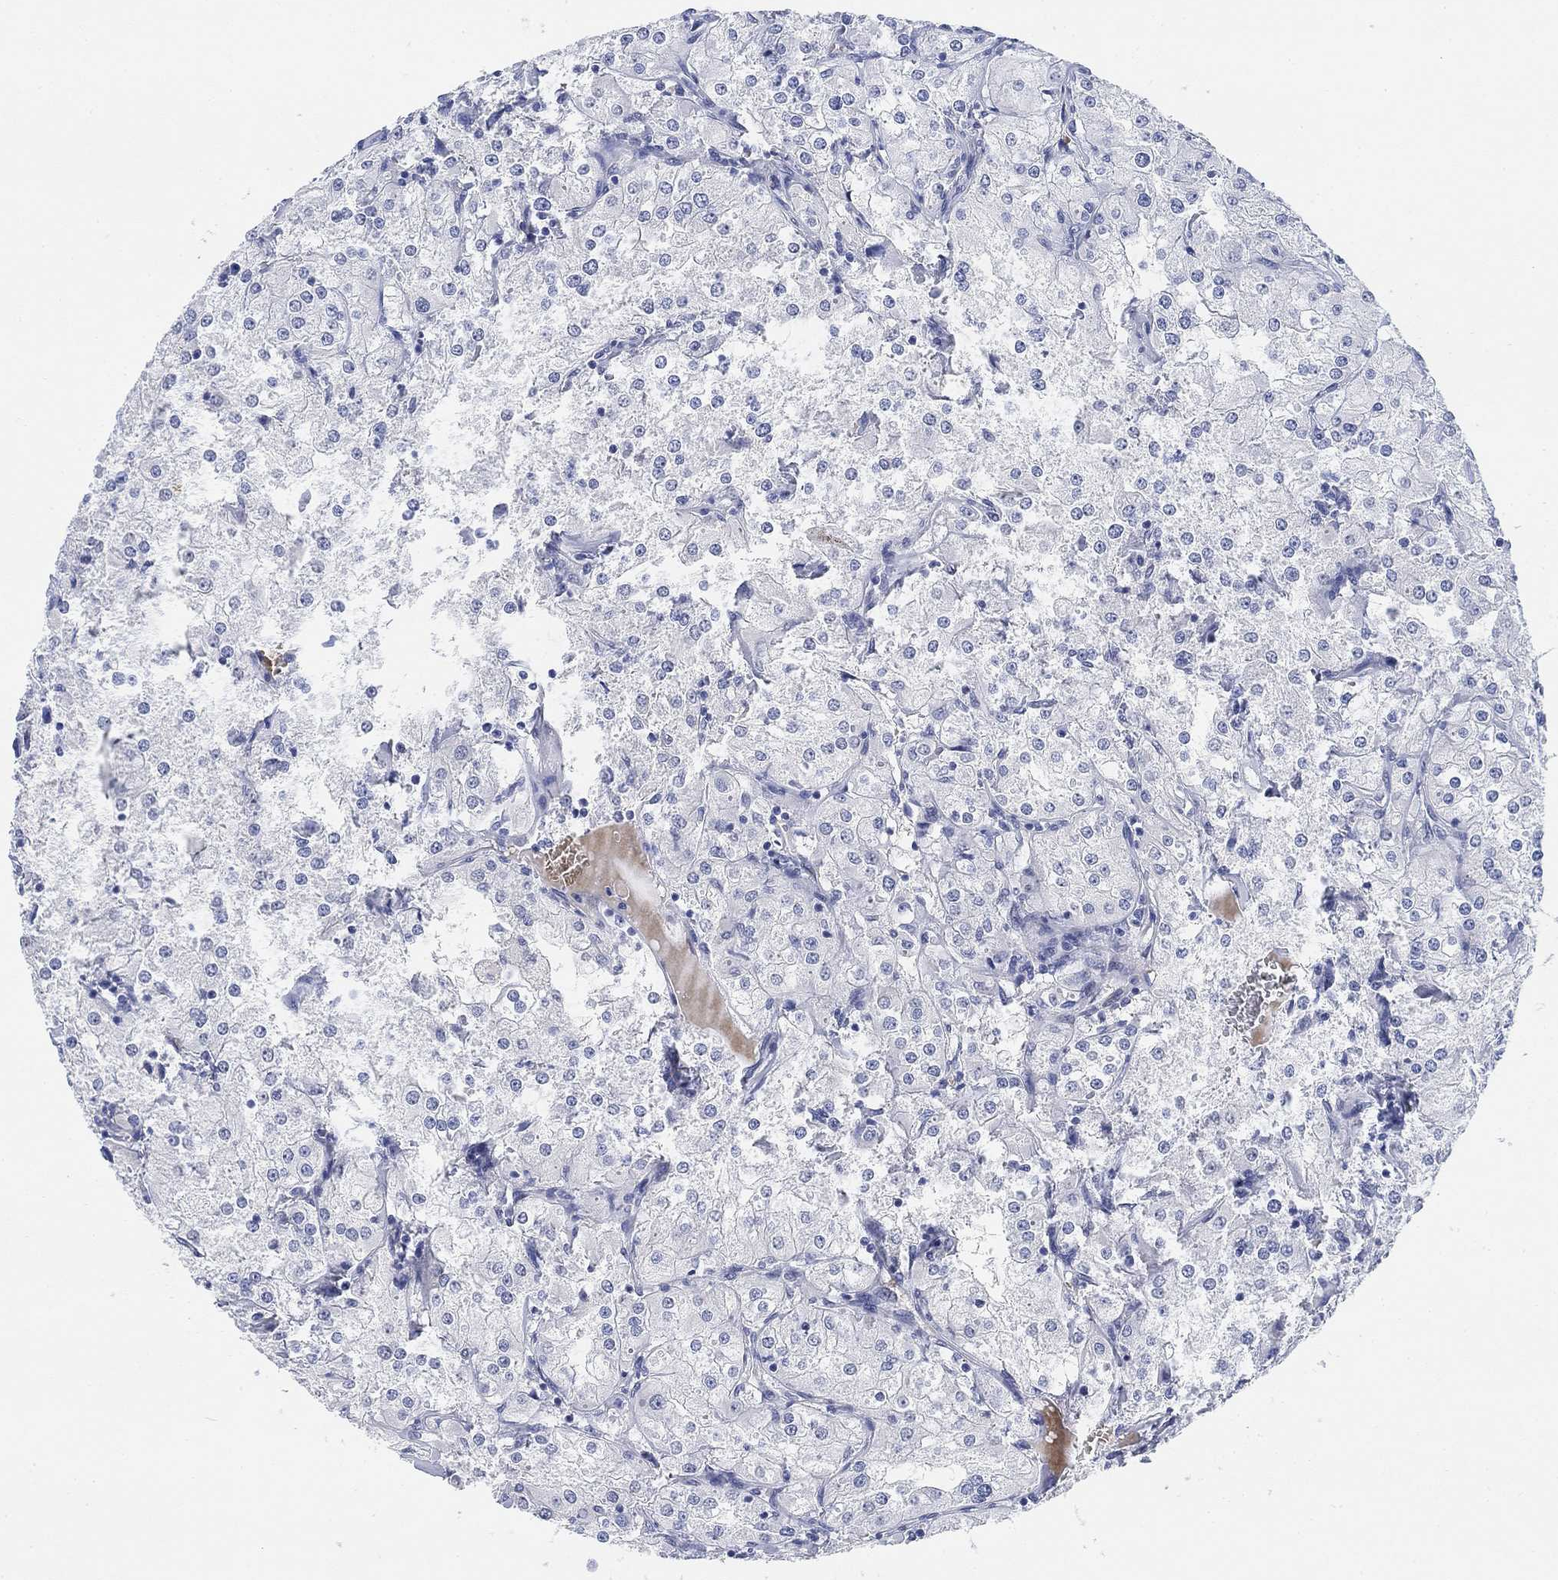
{"staining": {"intensity": "negative", "quantity": "none", "location": "none"}, "tissue": "renal cancer", "cell_type": "Tumor cells", "image_type": "cancer", "snomed": [{"axis": "morphology", "description": "Adenocarcinoma, NOS"}, {"axis": "topography", "description": "Kidney"}], "caption": "High magnification brightfield microscopy of adenocarcinoma (renal) stained with DAB (3,3'-diaminobenzidine) (brown) and counterstained with hematoxylin (blue): tumor cells show no significant positivity.", "gene": "PAX6", "patient": {"sex": "male", "age": 77}}